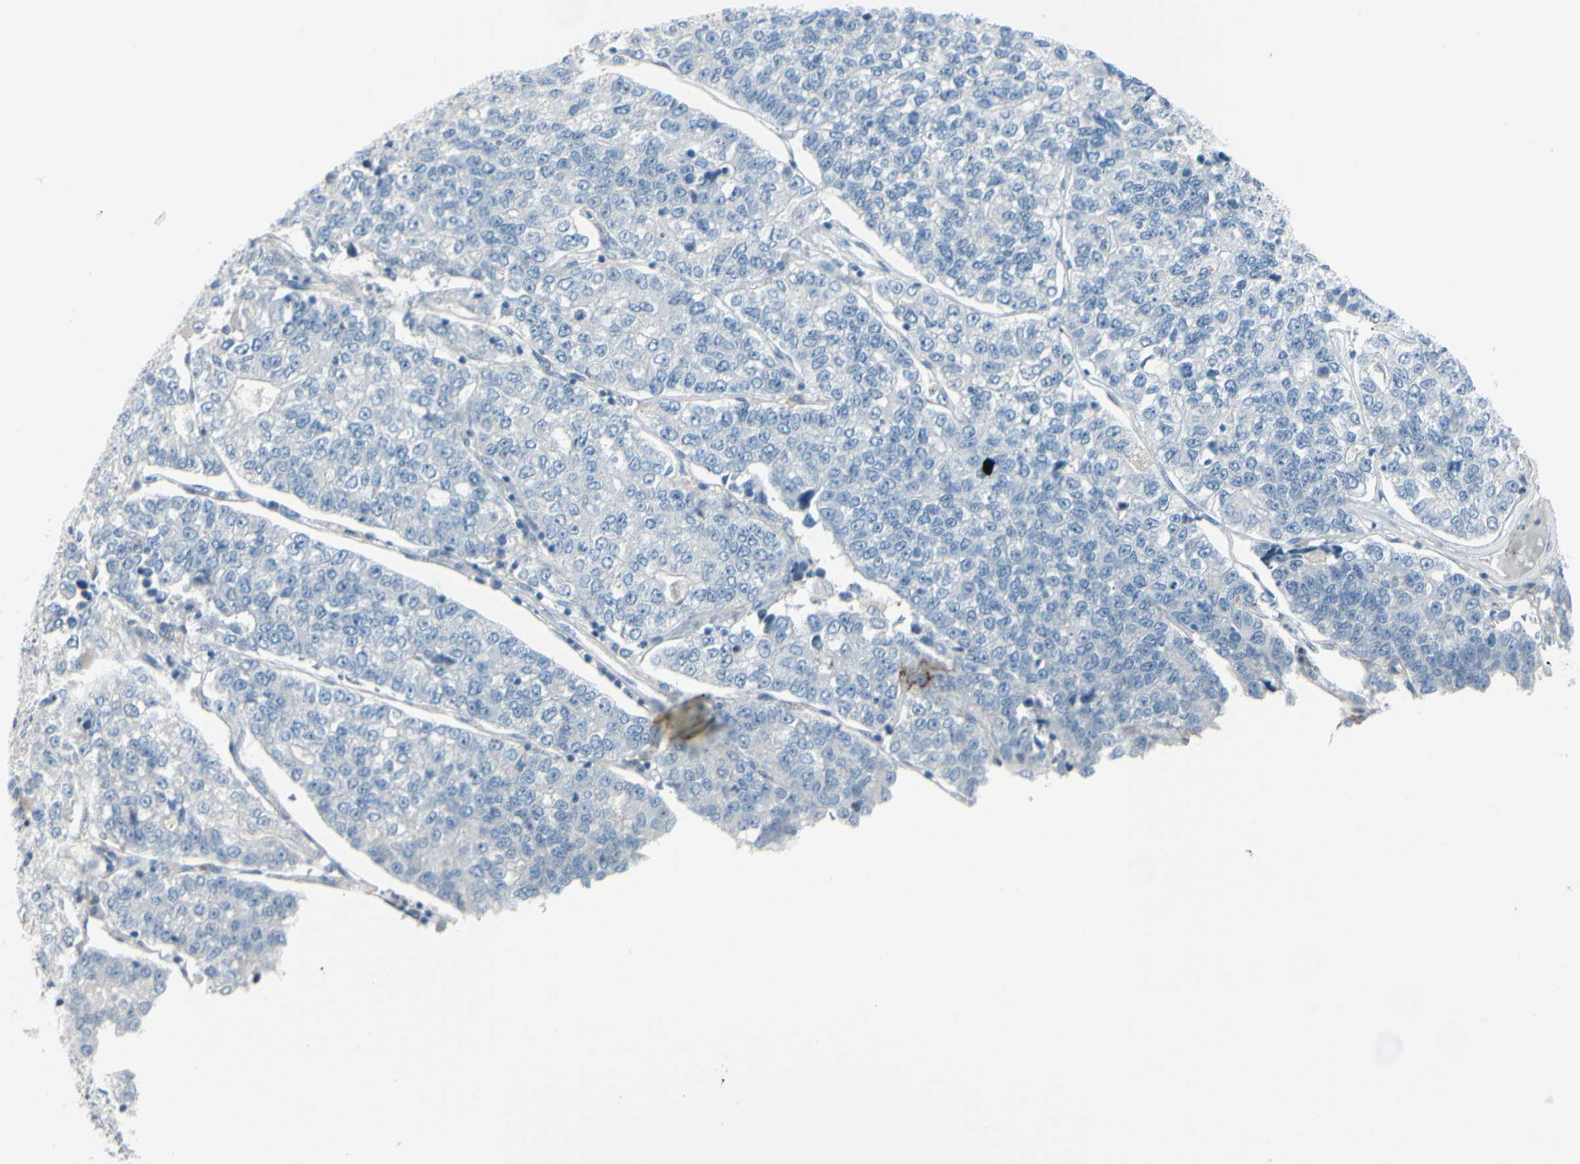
{"staining": {"intensity": "negative", "quantity": "none", "location": "none"}, "tissue": "lung cancer", "cell_type": "Tumor cells", "image_type": "cancer", "snomed": [{"axis": "morphology", "description": "Adenocarcinoma, NOS"}, {"axis": "topography", "description": "Lung"}], "caption": "A histopathology image of human lung cancer is negative for staining in tumor cells.", "gene": "GPR34", "patient": {"sex": "male", "age": 49}}